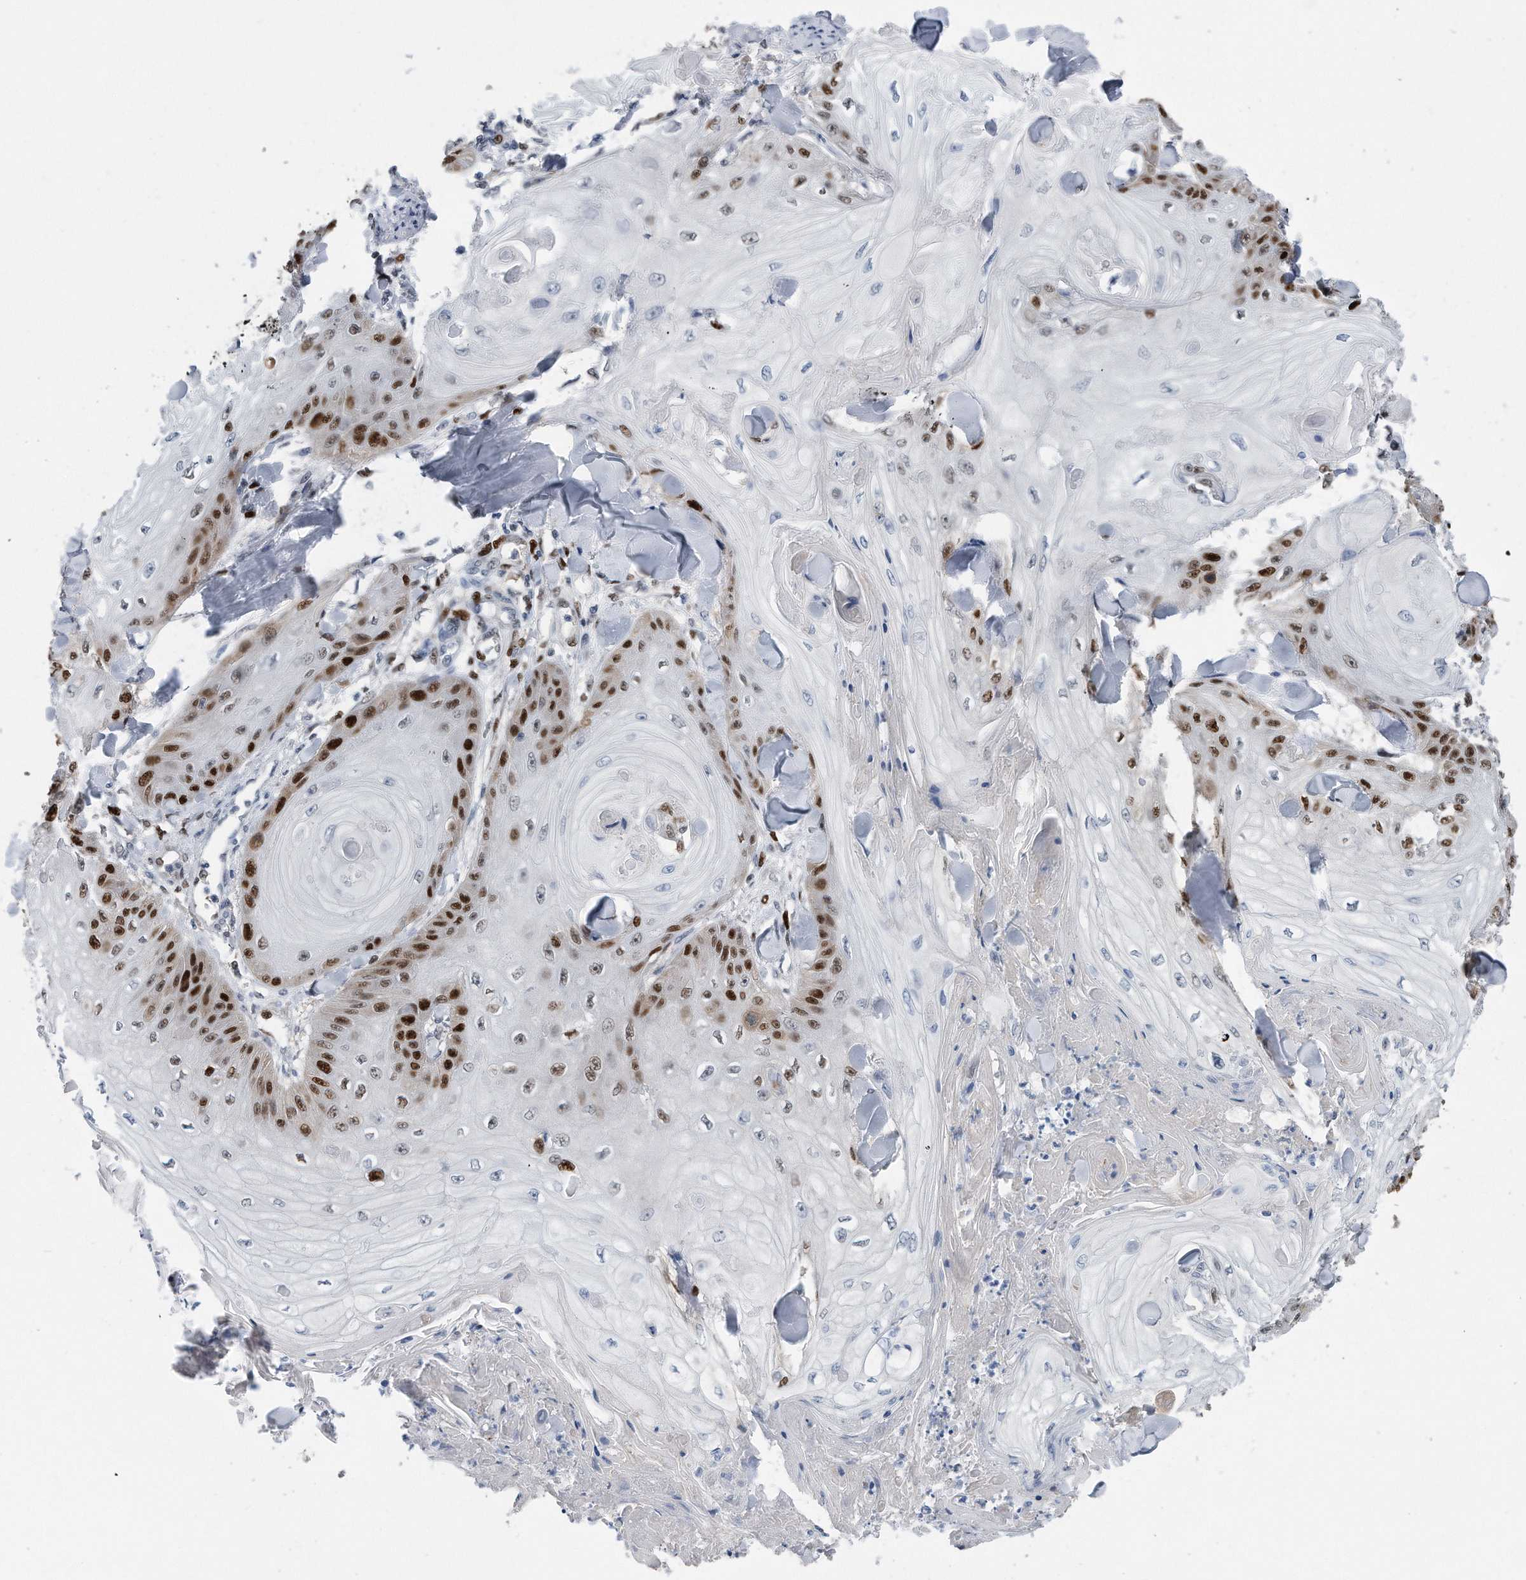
{"staining": {"intensity": "strong", "quantity": "25%-75%", "location": "nuclear"}, "tissue": "skin cancer", "cell_type": "Tumor cells", "image_type": "cancer", "snomed": [{"axis": "morphology", "description": "Squamous cell carcinoma, NOS"}, {"axis": "topography", "description": "Skin"}], "caption": "Skin squamous cell carcinoma stained with immunohistochemistry (IHC) reveals strong nuclear staining in about 25%-75% of tumor cells.", "gene": "PCNA", "patient": {"sex": "male", "age": 74}}